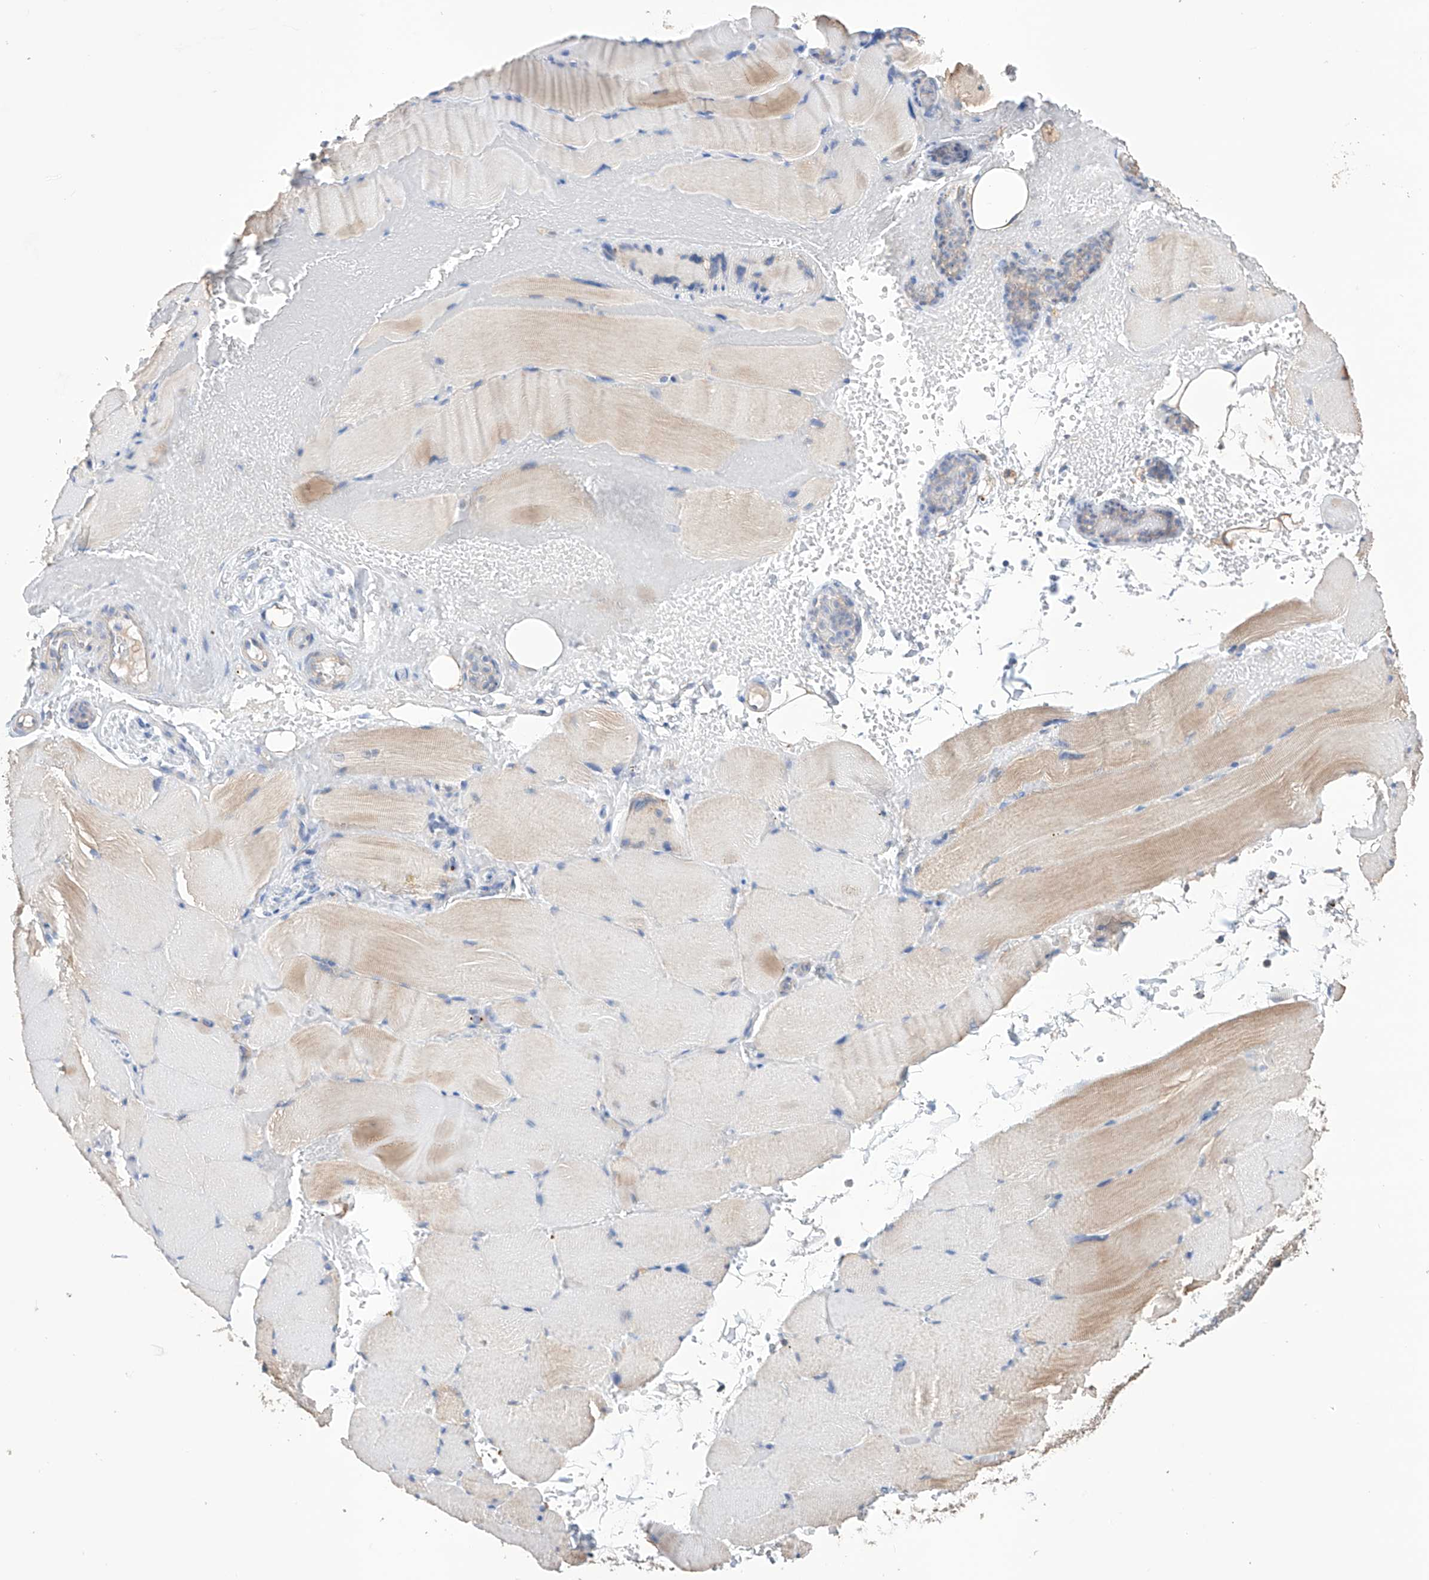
{"staining": {"intensity": "weak", "quantity": "<25%", "location": "cytoplasmic/membranous"}, "tissue": "skeletal muscle", "cell_type": "Myocytes", "image_type": "normal", "snomed": [{"axis": "morphology", "description": "Normal tissue, NOS"}, {"axis": "topography", "description": "Skeletal muscle"}, {"axis": "topography", "description": "Parathyroid gland"}], "caption": "A high-resolution micrograph shows immunohistochemistry (IHC) staining of normal skeletal muscle, which shows no significant staining in myocytes.", "gene": "AFG1L", "patient": {"sex": "female", "age": 37}}